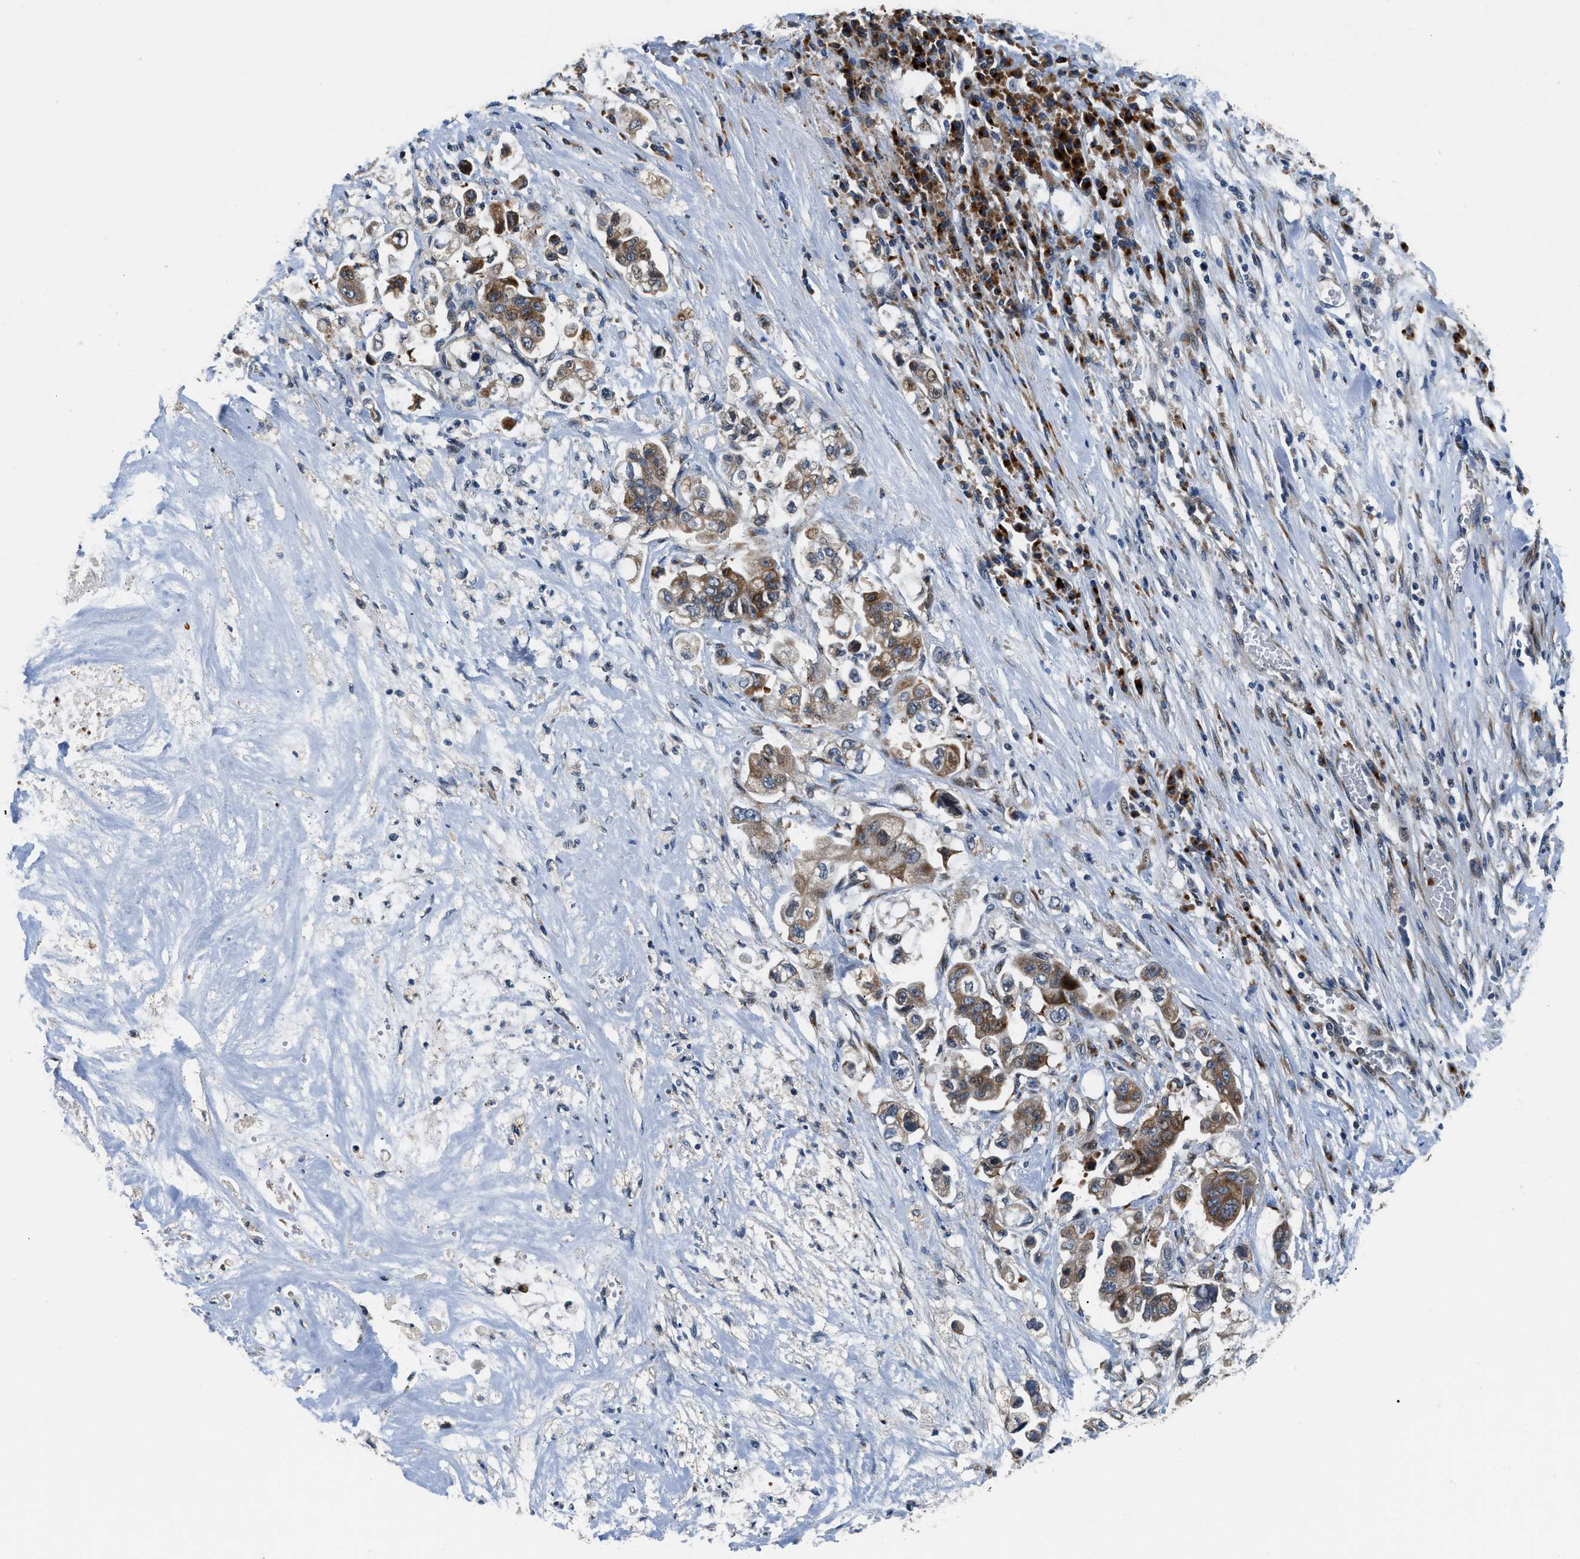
{"staining": {"intensity": "moderate", "quantity": ">75%", "location": "cytoplasmic/membranous"}, "tissue": "stomach cancer", "cell_type": "Tumor cells", "image_type": "cancer", "snomed": [{"axis": "morphology", "description": "Adenocarcinoma, NOS"}, {"axis": "topography", "description": "Stomach"}], "caption": "Tumor cells display moderate cytoplasmic/membranous staining in approximately >75% of cells in stomach cancer.", "gene": "FUT8", "patient": {"sex": "male", "age": 62}}